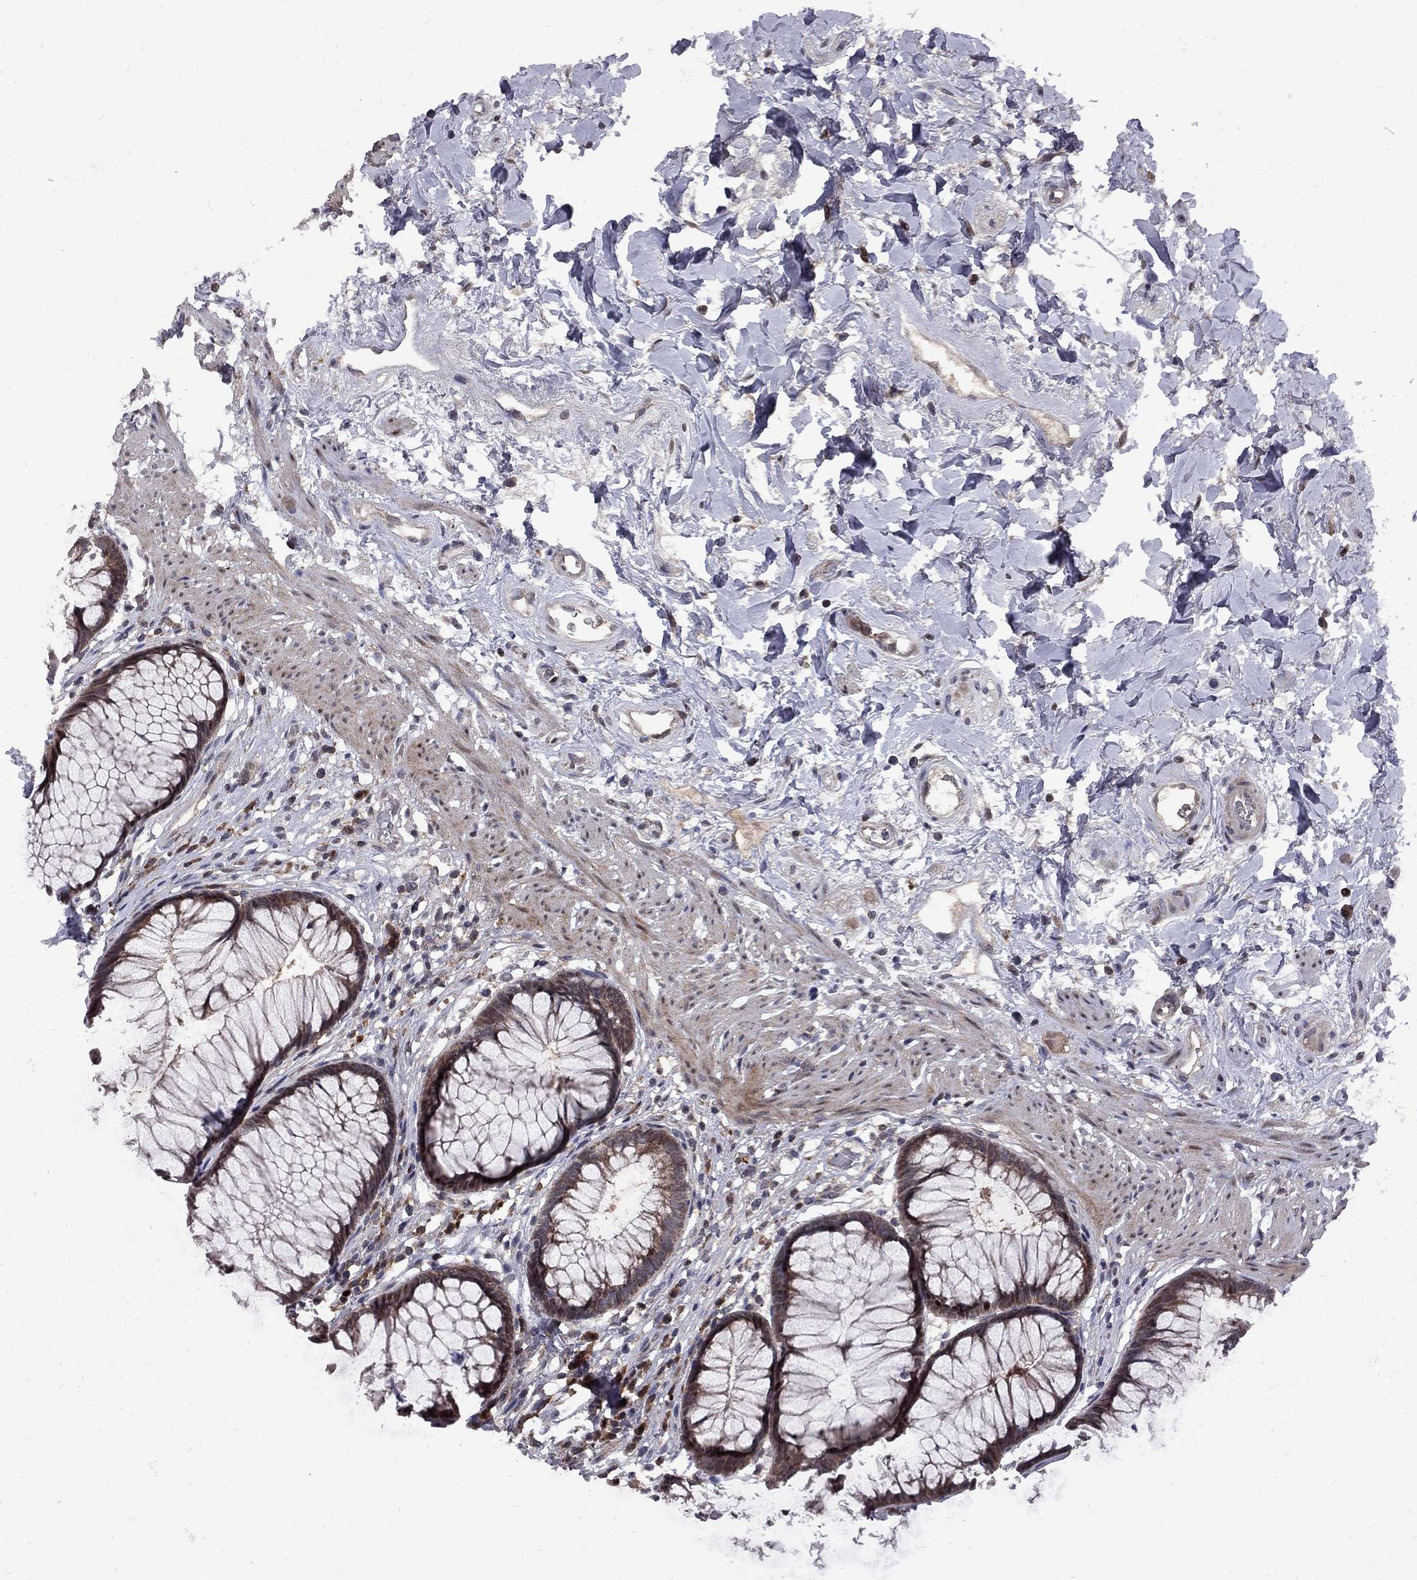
{"staining": {"intensity": "moderate", "quantity": ">75%", "location": "cytoplasmic/membranous"}, "tissue": "rectum", "cell_type": "Glandular cells", "image_type": "normal", "snomed": [{"axis": "morphology", "description": "Normal tissue, NOS"}, {"axis": "topography", "description": "Smooth muscle"}, {"axis": "topography", "description": "Rectum"}], "caption": "This photomicrograph displays normal rectum stained with IHC to label a protein in brown. The cytoplasmic/membranous of glandular cells show moderate positivity for the protein. Nuclei are counter-stained blue.", "gene": "IPP", "patient": {"sex": "male", "age": 53}}